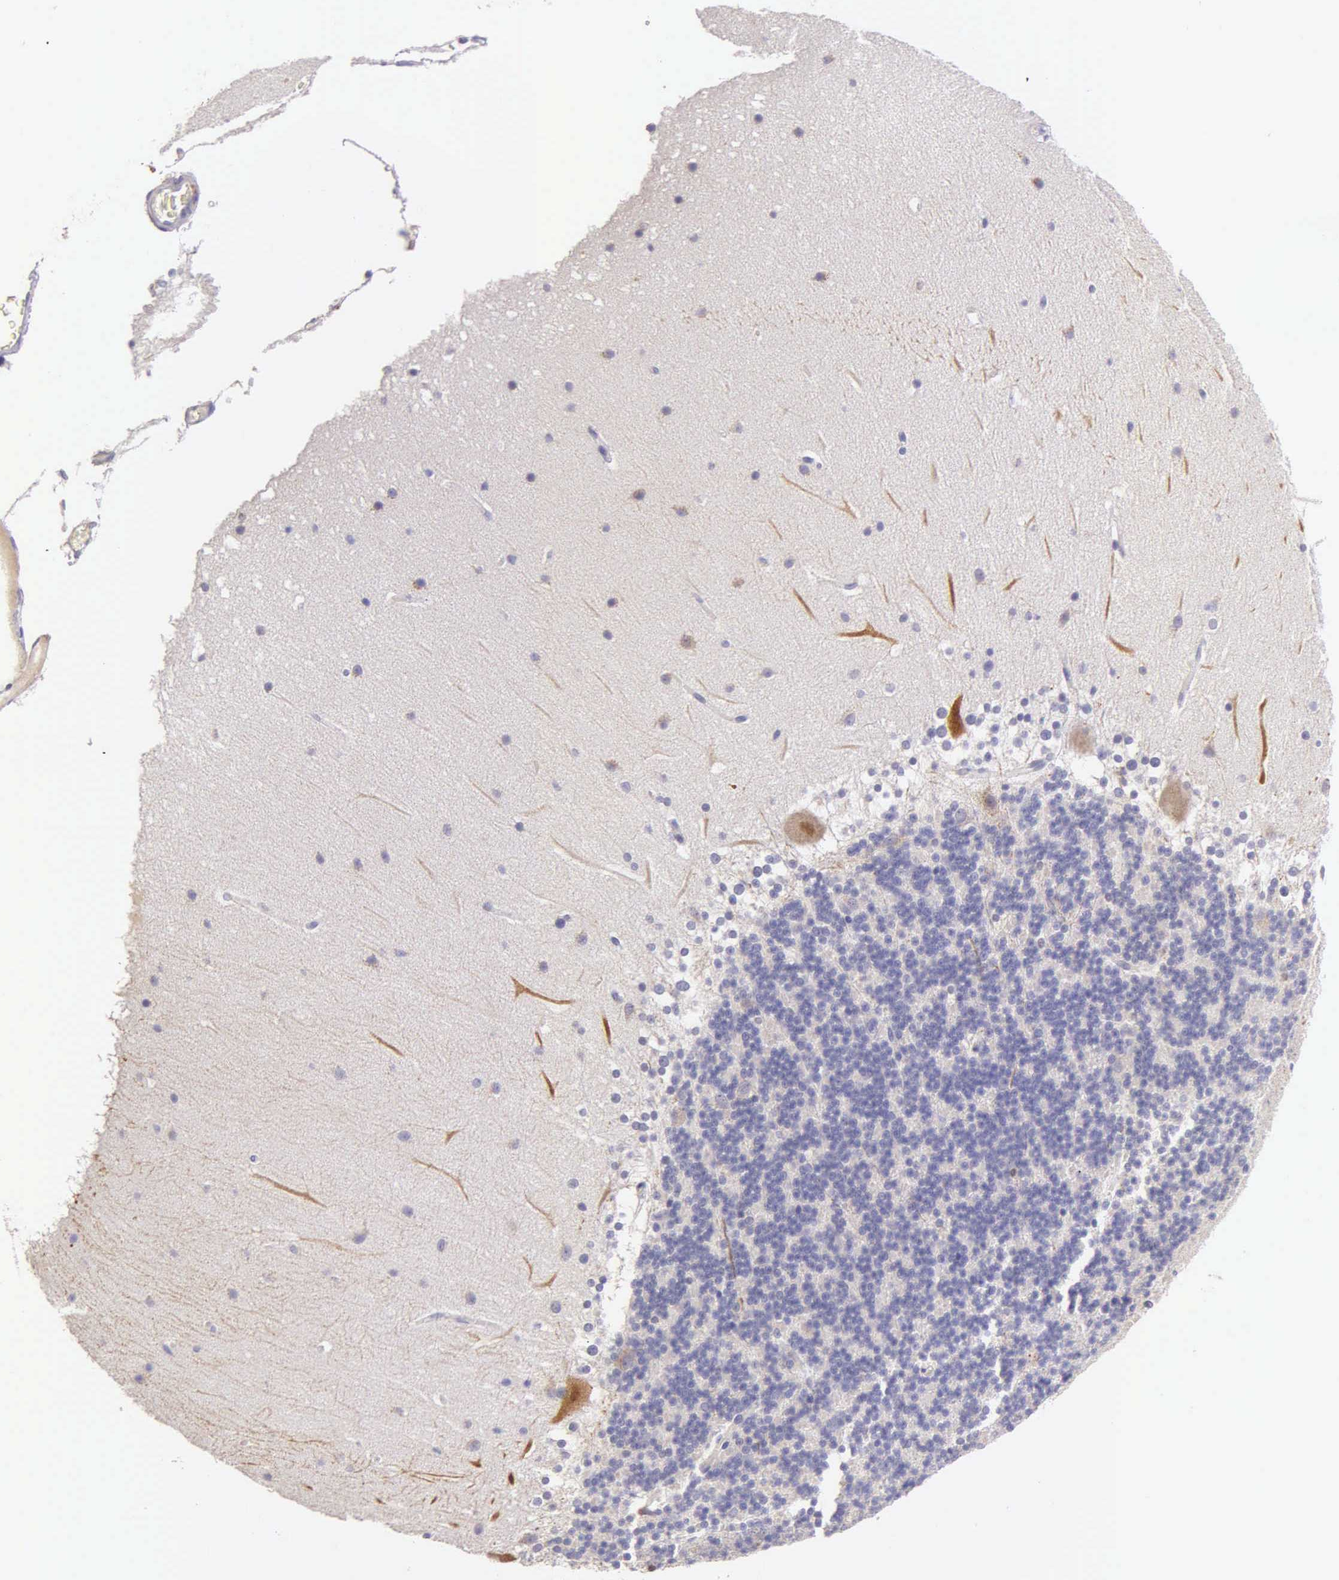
{"staining": {"intensity": "negative", "quantity": "none", "location": "none"}, "tissue": "cerebellum", "cell_type": "Cells in granular layer", "image_type": "normal", "snomed": [{"axis": "morphology", "description": "Normal tissue, NOS"}, {"axis": "topography", "description": "Cerebellum"}], "caption": "The image displays no significant staining in cells in granular layer of cerebellum.", "gene": "ESR1", "patient": {"sex": "female", "age": 19}}